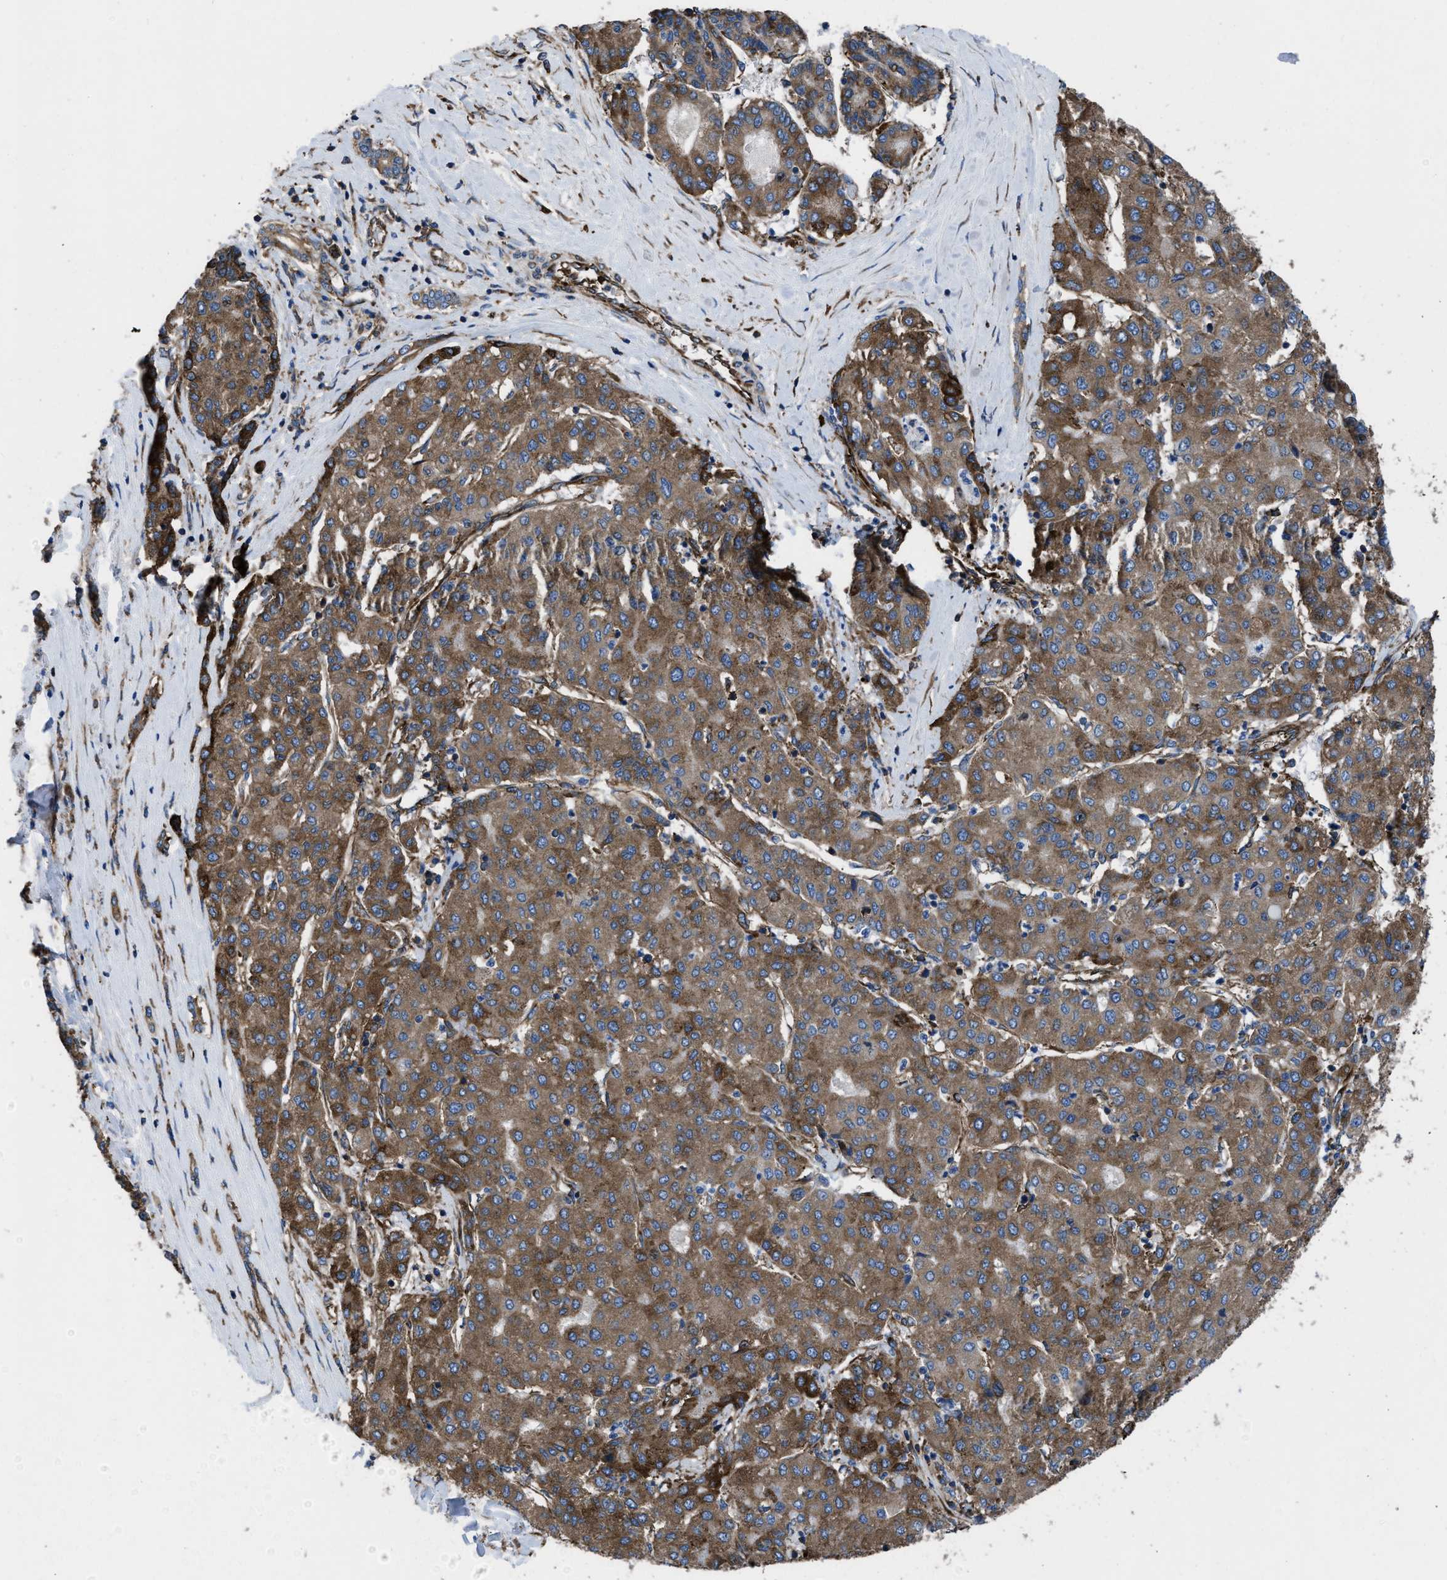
{"staining": {"intensity": "moderate", "quantity": ">75%", "location": "cytoplasmic/membranous"}, "tissue": "liver cancer", "cell_type": "Tumor cells", "image_type": "cancer", "snomed": [{"axis": "morphology", "description": "Carcinoma, Hepatocellular, NOS"}, {"axis": "topography", "description": "Liver"}], "caption": "Moderate cytoplasmic/membranous expression is identified in about >75% of tumor cells in liver hepatocellular carcinoma.", "gene": "CAPRIN1", "patient": {"sex": "male", "age": 65}}